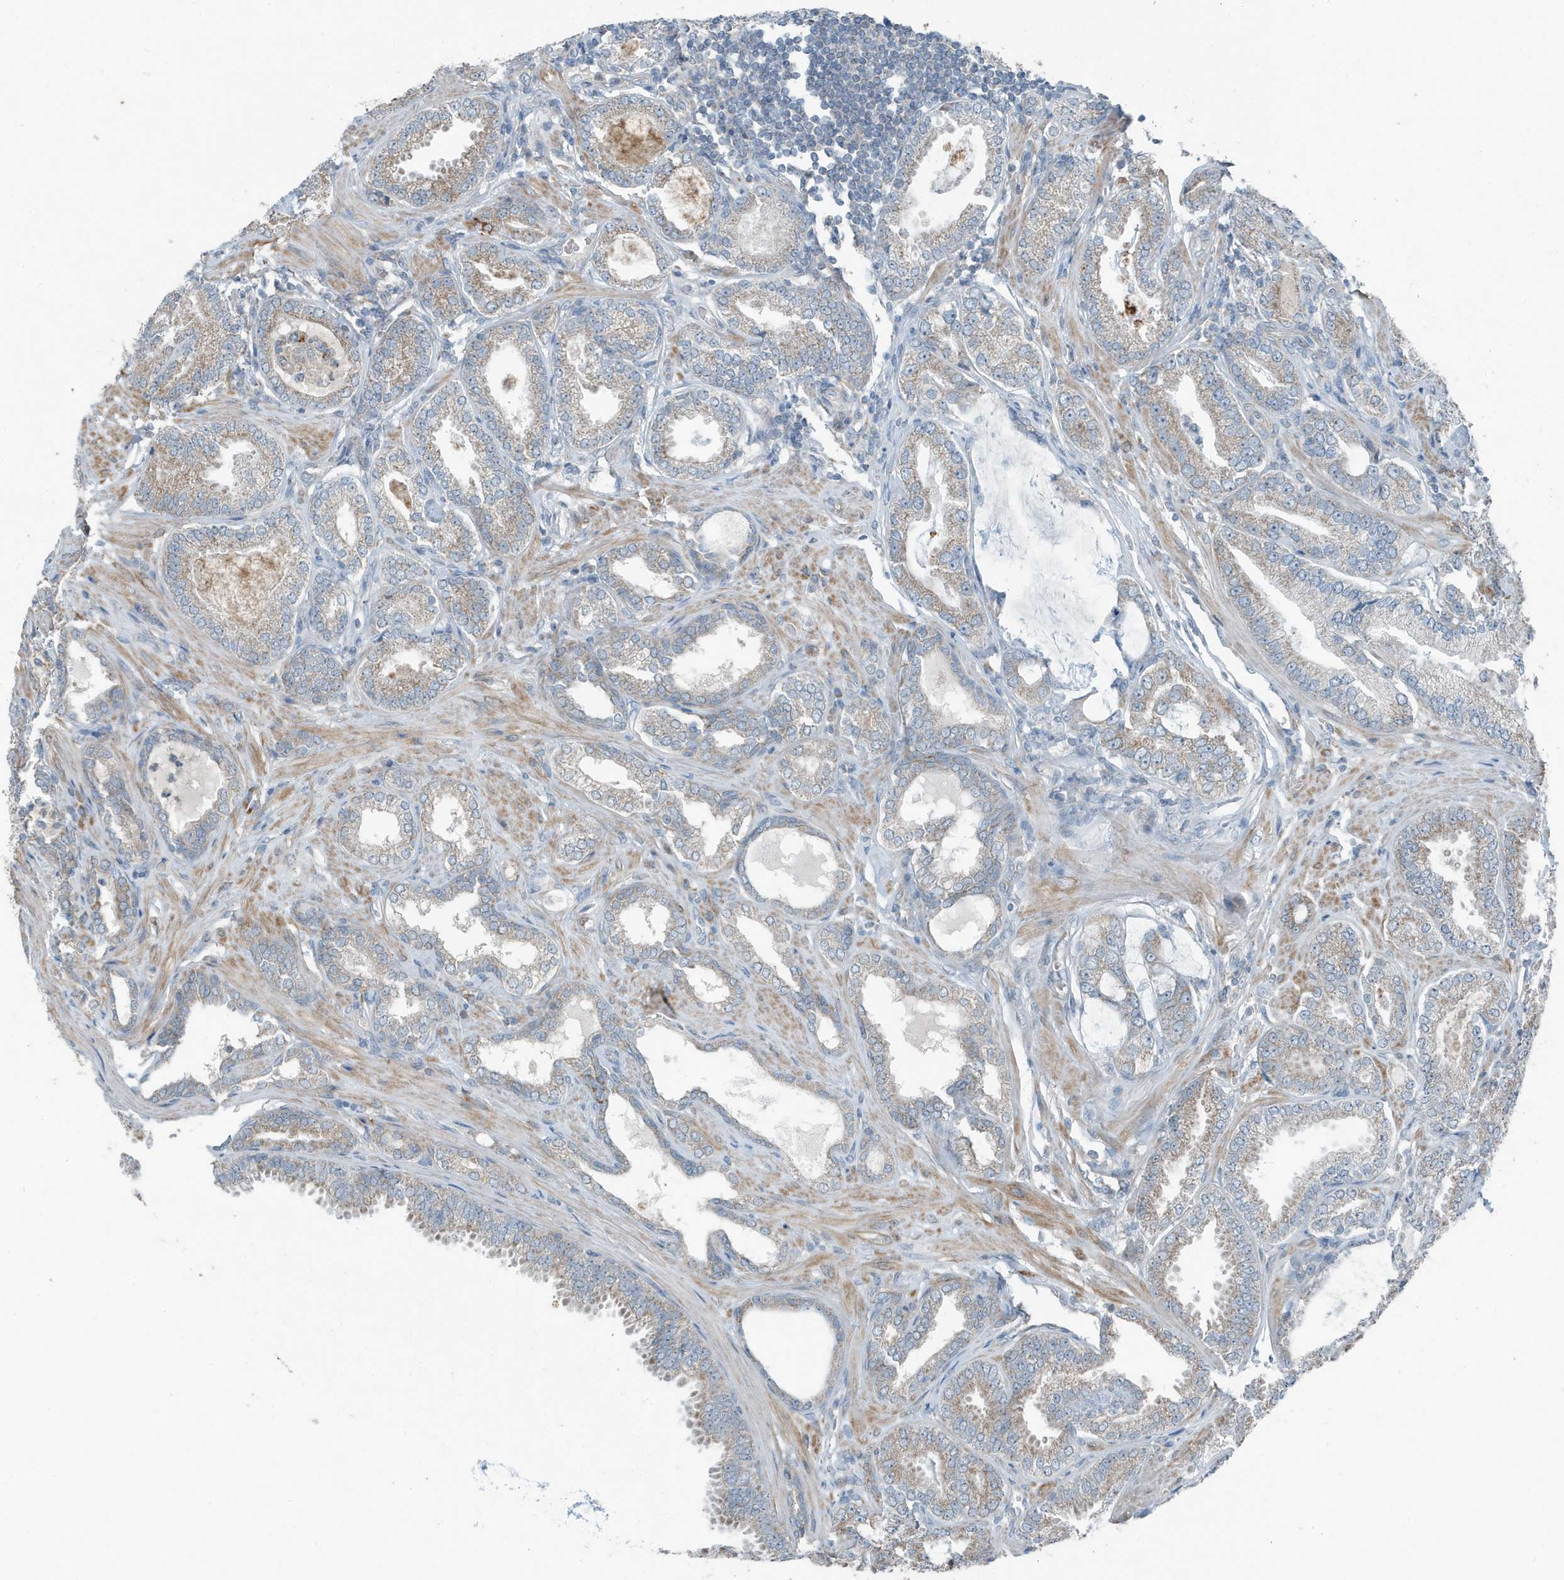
{"staining": {"intensity": "weak", "quantity": "25%-75%", "location": "cytoplasmic/membranous"}, "tissue": "prostate cancer", "cell_type": "Tumor cells", "image_type": "cancer", "snomed": [{"axis": "morphology", "description": "Adenocarcinoma, Low grade"}, {"axis": "topography", "description": "Prostate"}], "caption": "A histopathology image showing weak cytoplasmic/membranous expression in approximately 25%-75% of tumor cells in adenocarcinoma (low-grade) (prostate), as visualized by brown immunohistochemical staining.", "gene": "MT-CYB", "patient": {"sex": "male", "age": 71}}